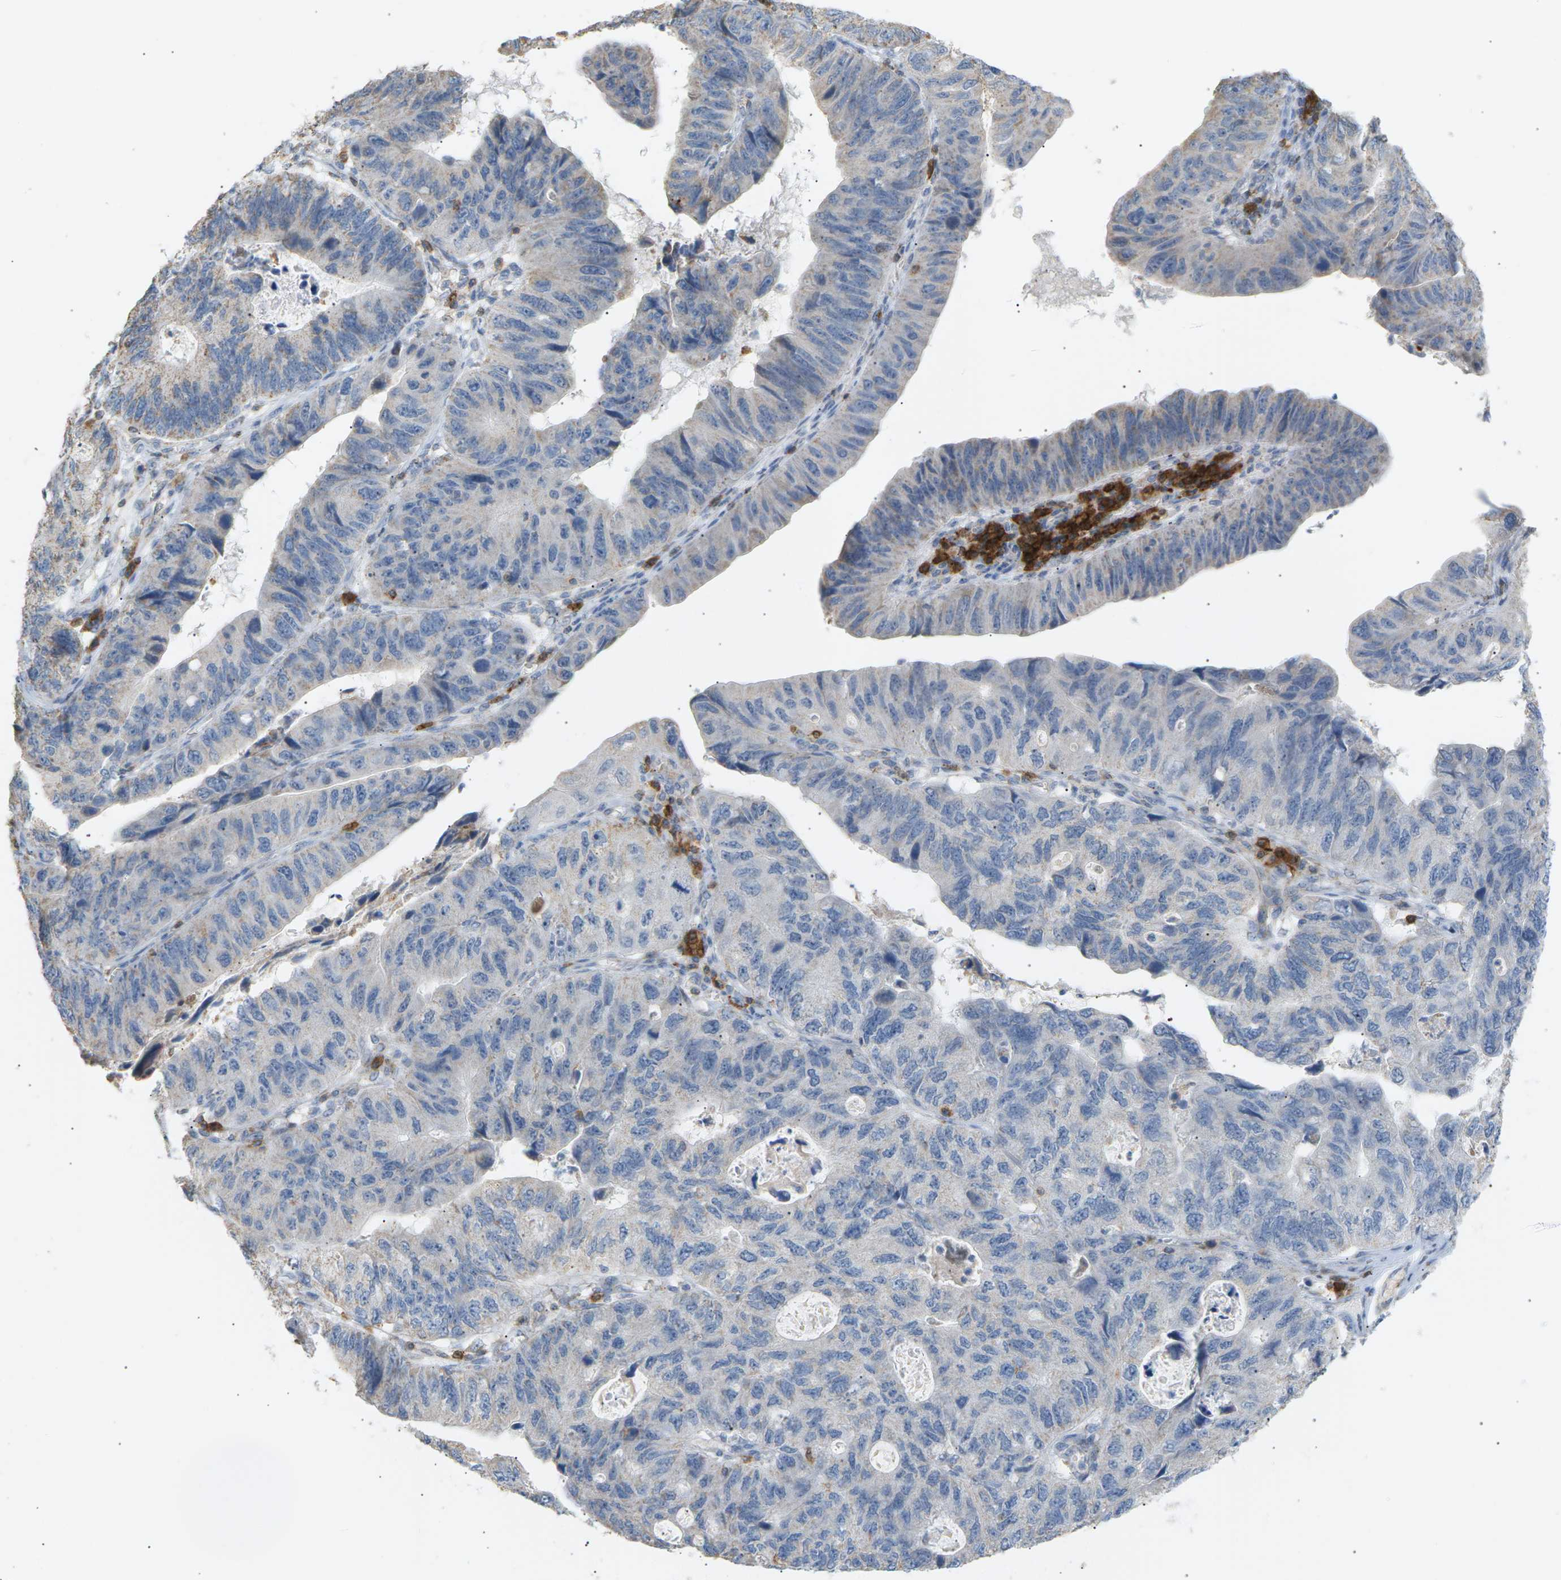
{"staining": {"intensity": "negative", "quantity": "none", "location": "none"}, "tissue": "stomach cancer", "cell_type": "Tumor cells", "image_type": "cancer", "snomed": [{"axis": "morphology", "description": "Adenocarcinoma, NOS"}, {"axis": "topography", "description": "Stomach"}], "caption": "A high-resolution histopathology image shows immunohistochemistry staining of adenocarcinoma (stomach), which exhibits no significant positivity in tumor cells. (DAB IHC with hematoxylin counter stain).", "gene": "LIME1", "patient": {"sex": "male", "age": 59}}